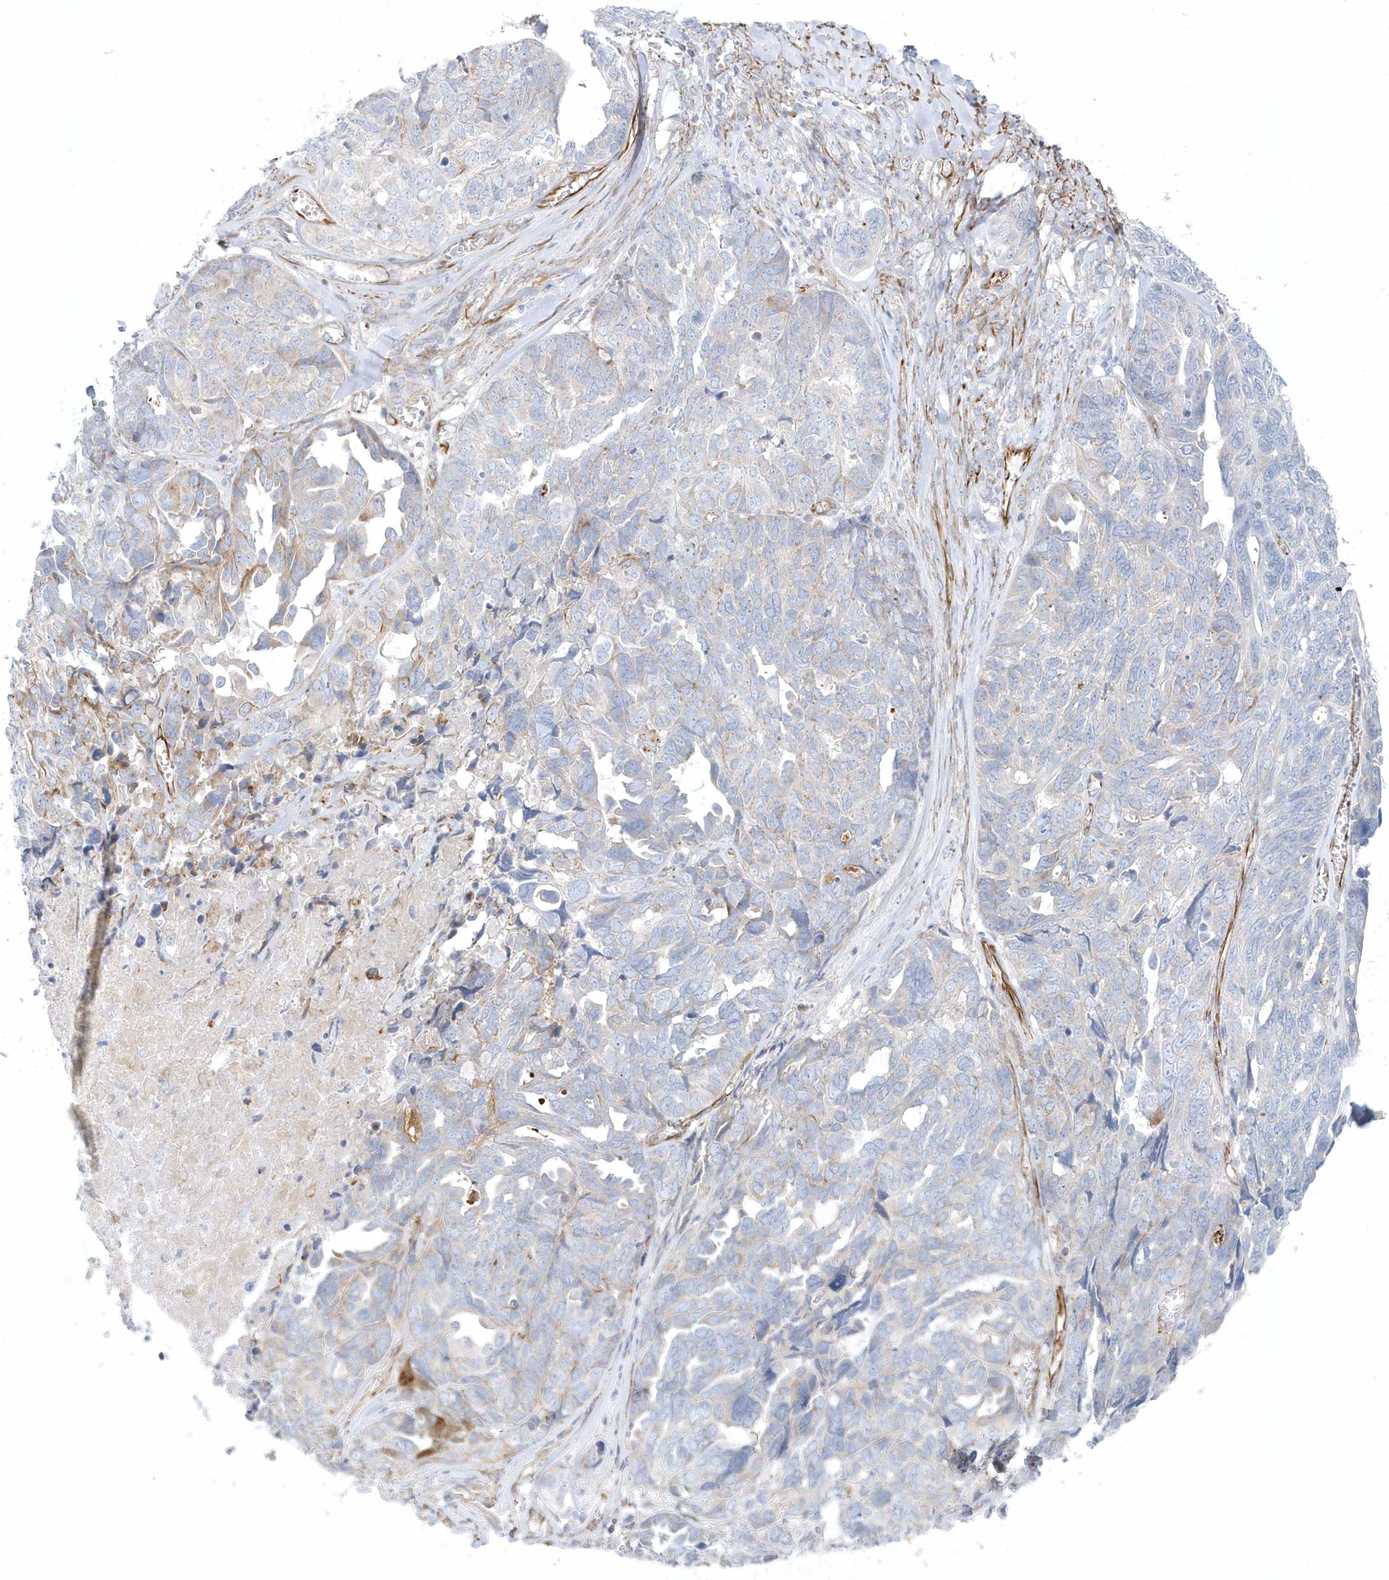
{"staining": {"intensity": "weak", "quantity": "<25%", "location": "cytoplasmic/membranous"}, "tissue": "ovarian cancer", "cell_type": "Tumor cells", "image_type": "cancer", "snomed": [{"axis": "morphology", "description": "Cystadenocarcinoma, serous, NOS"}, {"axis": "topography", "description": "Ovary"}], "caption": "Serous cystadenocarcinoma (ovarian) was stained to show a protein in brown. There is no significant expression in tumor cells.", "gene": "GPR152", "patient": {"sex": "female", "age": 79}}